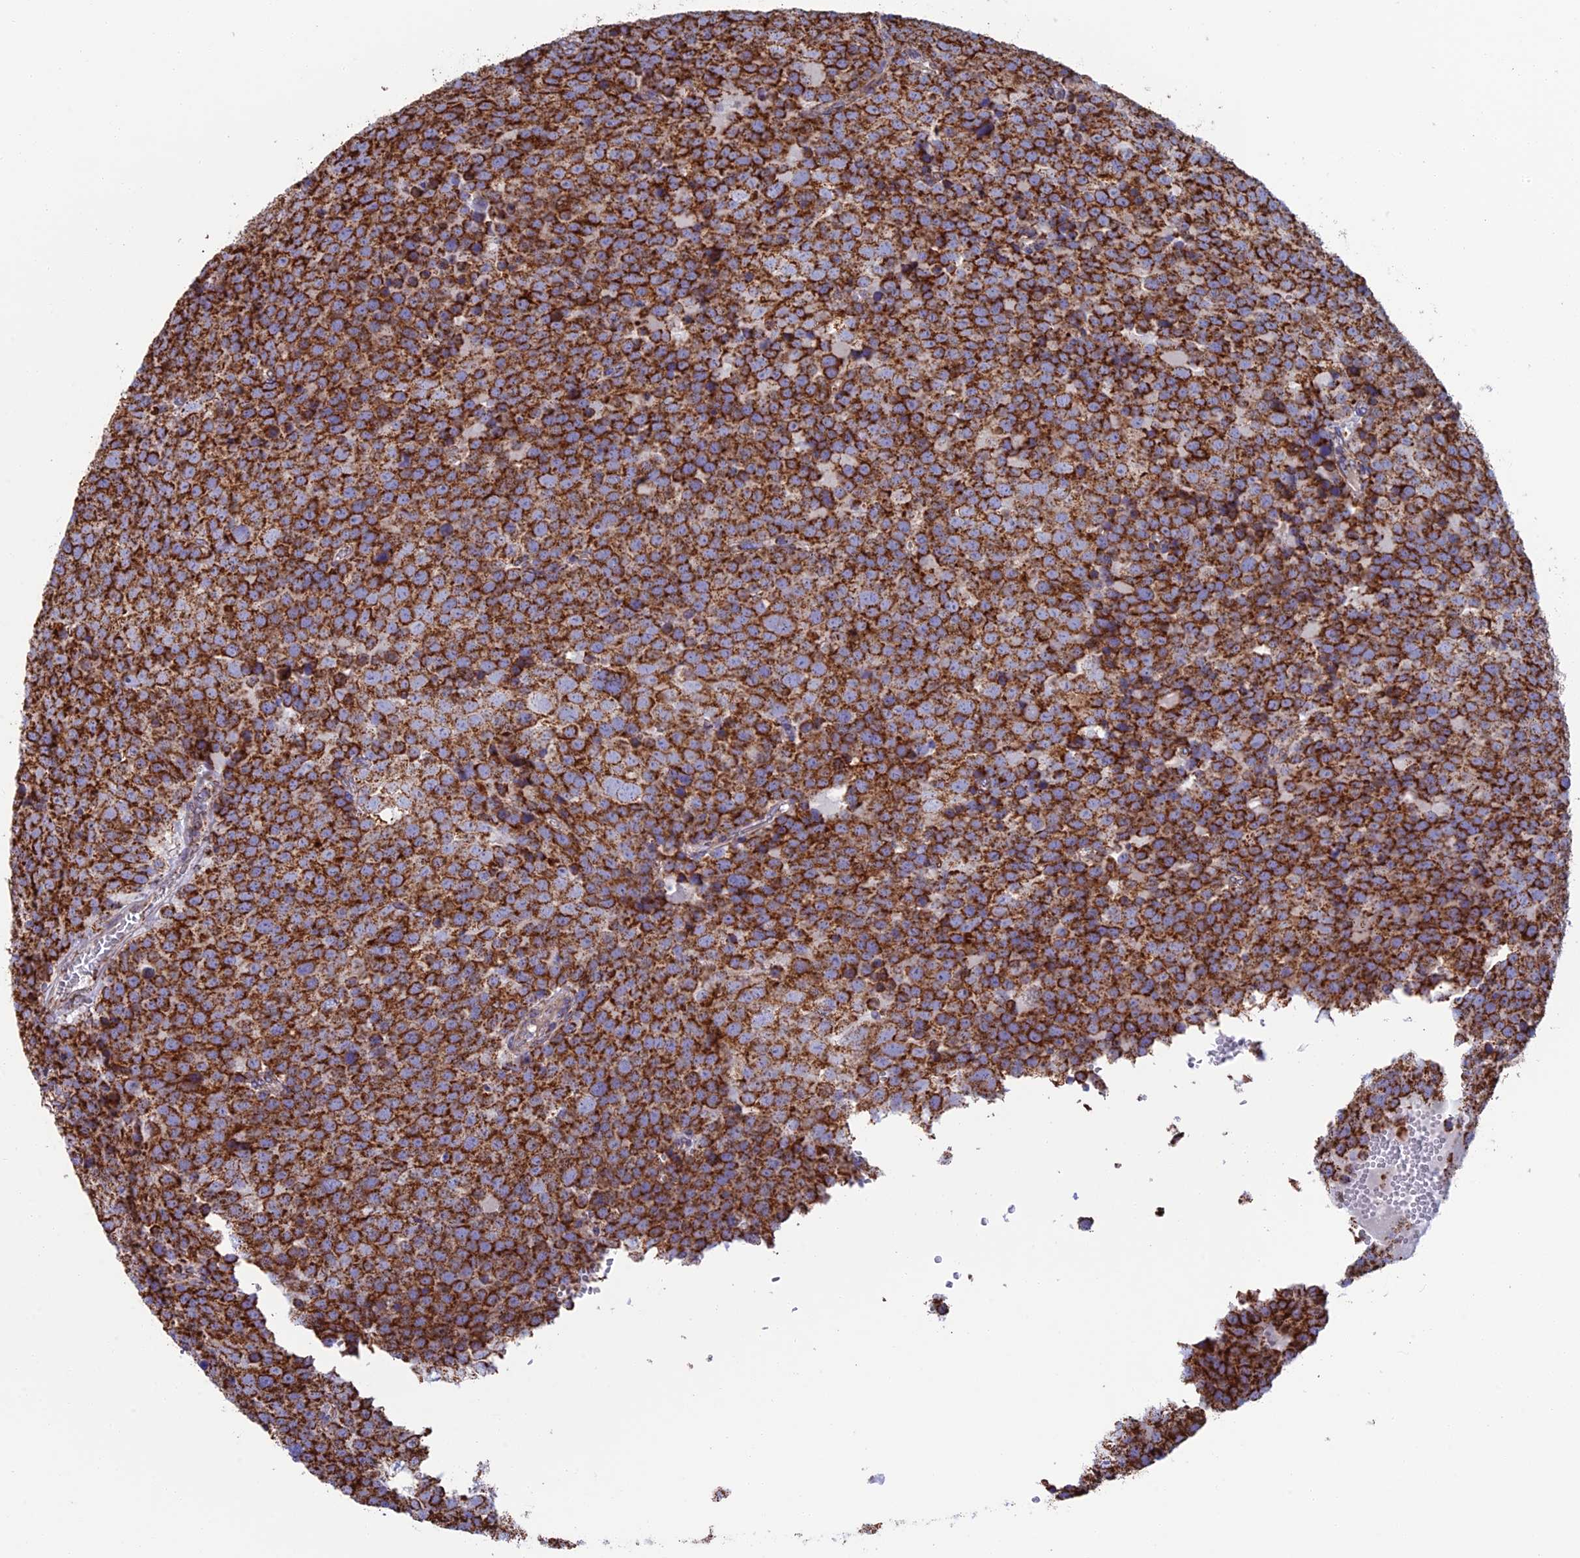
{"staining": {"intensity": "strong", "quantity": ">75%", "location": "cytoplasmic/membranous"}, "tissue": "testis cancer", "cell_type": "Tumor cells", "image_type": "cancer", "snomed": [{"axis": "morphology", "description": "Seminoma, NOS"}, {"axis": "topography", "description": "Testis"}], "caption": "Testis cancer (seminoma) stained for a protein shows strong cytoplasmic/membranous positivity in tumor cells.", "gene": "CS", "patient": {"sex": "male", "age": 71}}